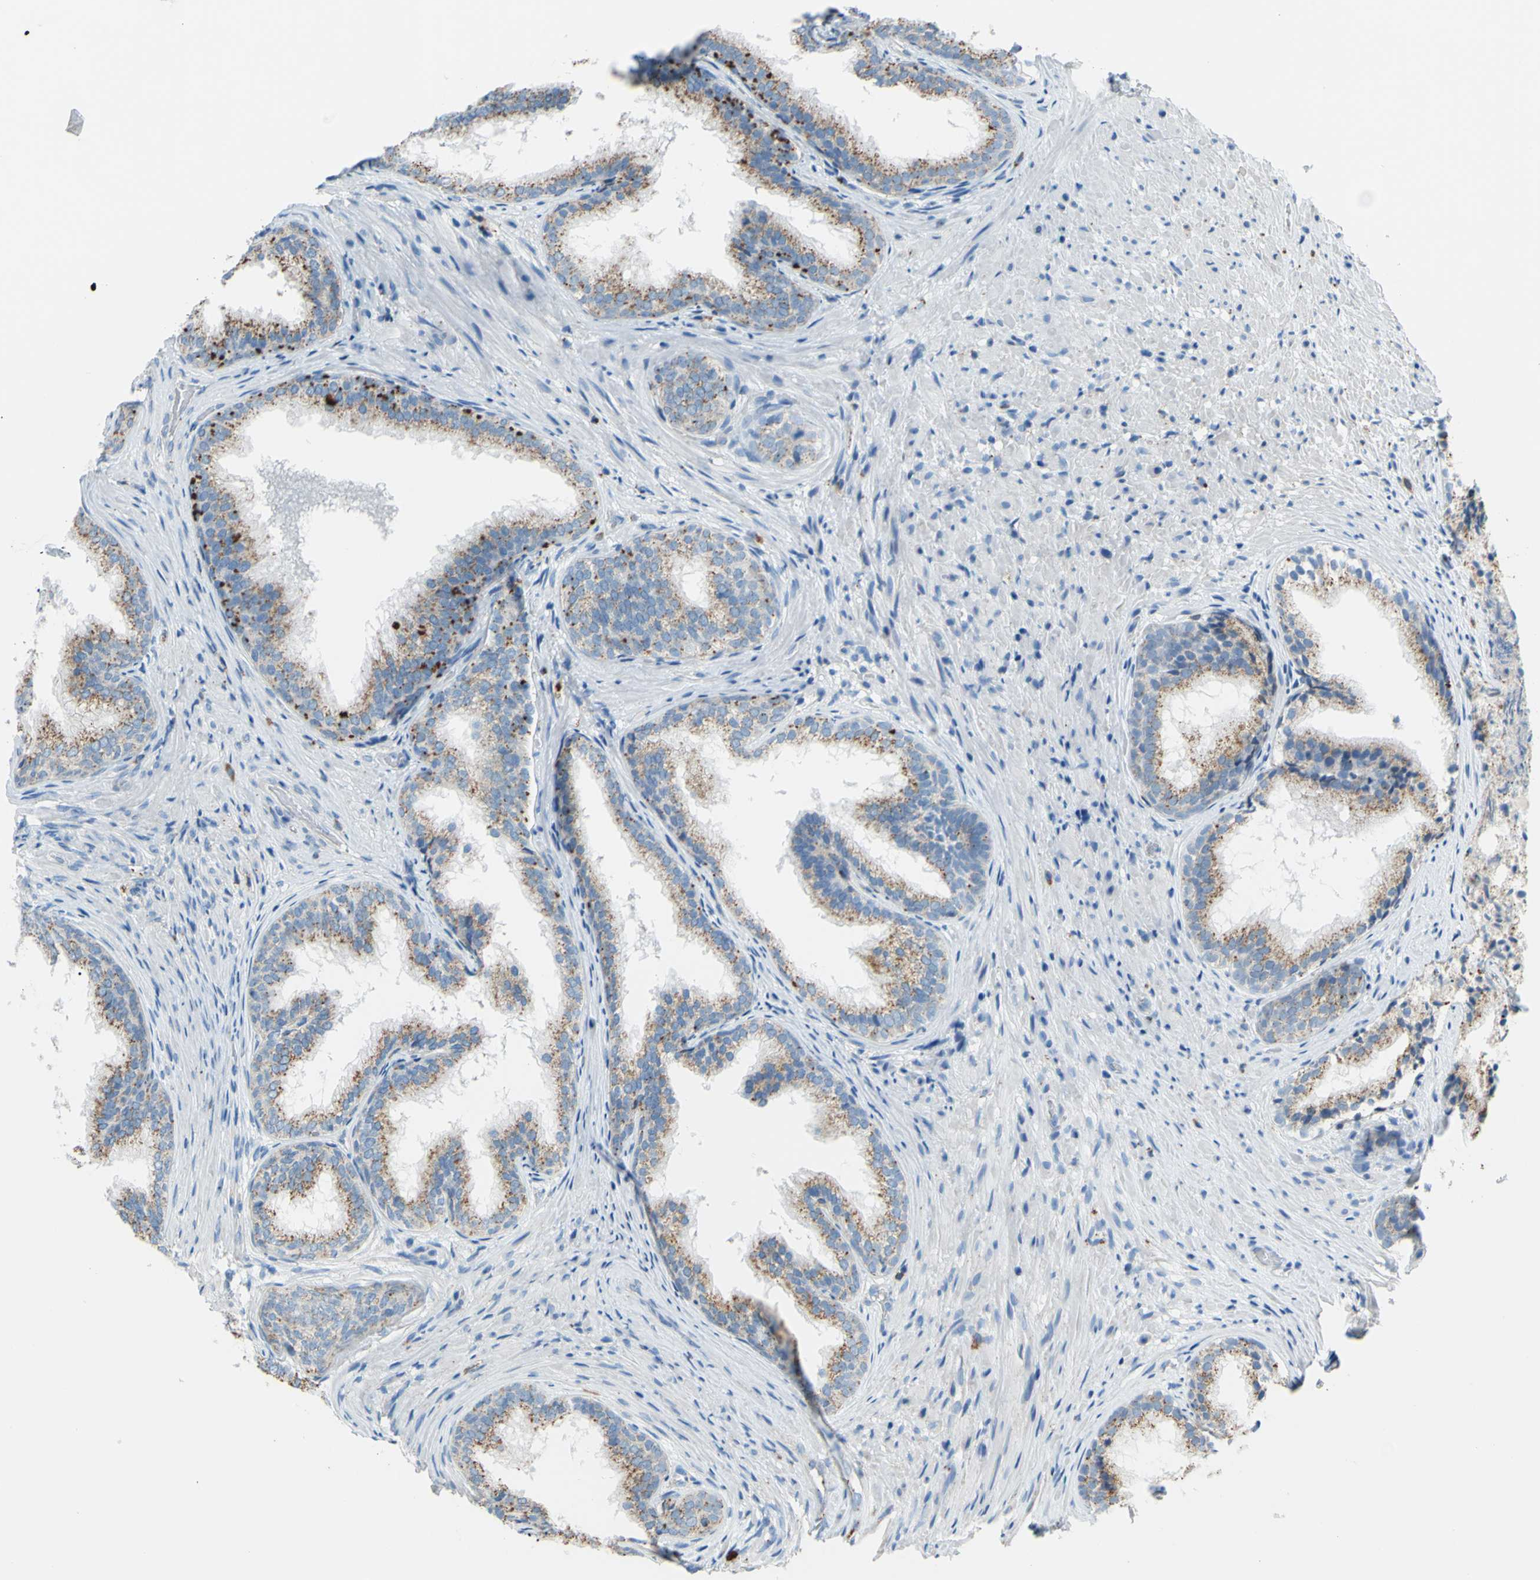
{"staining": {"intensity": "moderate", "quantity": ">75%", "location": "cytoplasmic/membranous"}, "tissue": "prostate", "cell_type": "Glandular cells", "image_type": "normal", "snomed": [{"axis": "morphology", "description": "Normal tissue, NOS"}, {"axis": "topography", "description": "Prostate"}], "caption": "The micrograph reveals staining of unremarkable prostate, revealing moderate cytoplasmic/membranous protein expression (brown color) within glandular cells. Nuclei are stained in blue.", "gene": "CTSD", "patient": {"sex": "male", "age": 76}}